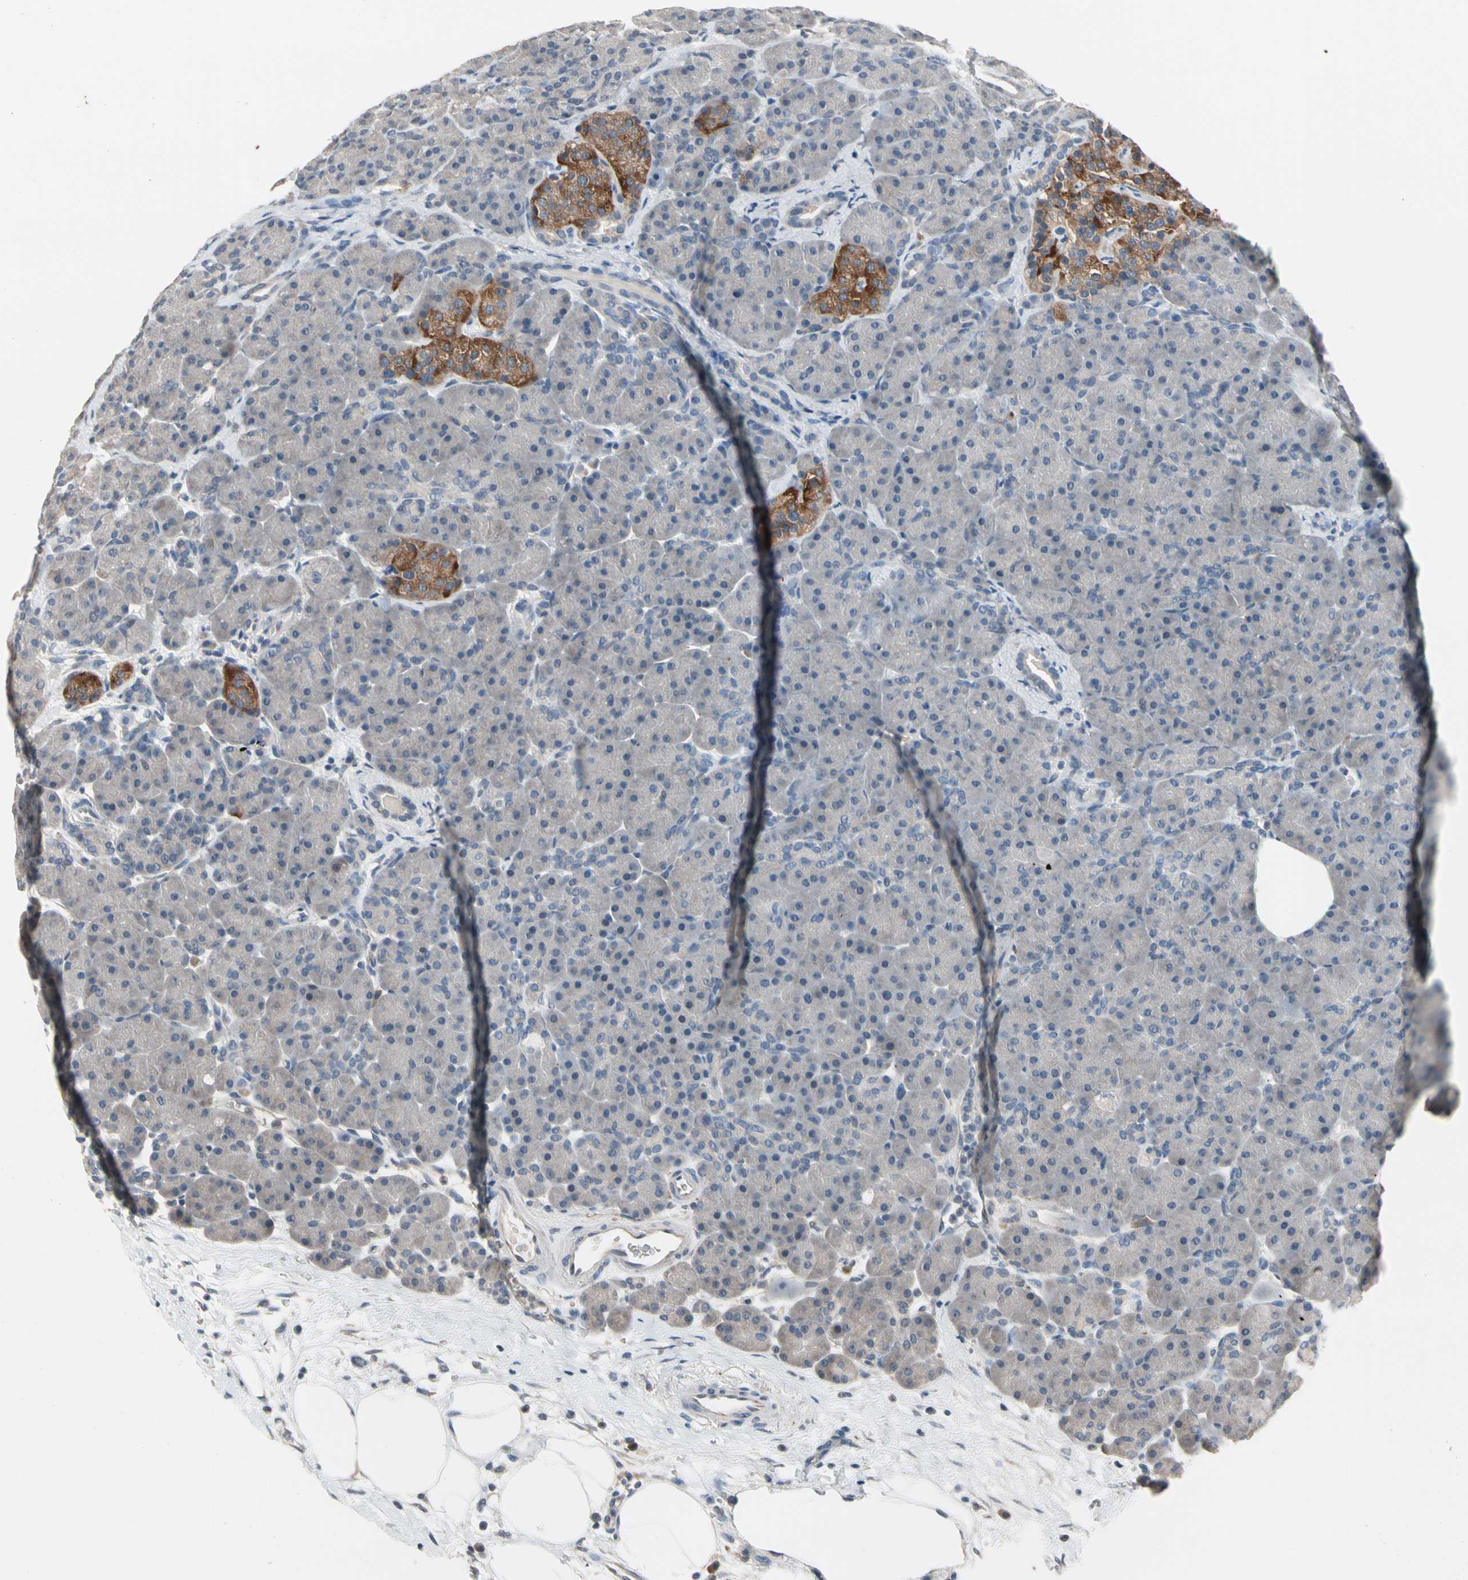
{"staining": {"intensity": "negative", "quantity": "none", "location": "none"}, "tissue": "pancreas", "cell_type": "Exocrine glandular cells", "image_type": "normal", "snomed": [{"axis": "morphology", "description": "Normal tissue, NOS"}, {"axis": "topography", "description": "Pancreas"}], "caption": "There is no significant positivity in exocrine glandular cells of pancreas. The staining was performed using DAB (3,3'-diaminobenzidine) to visualize the protein expression in brown, while the nuclei were stained in blue with hematoxylin (Magnification: 20x).", "gene": "SV2A", "patient": {"sex": "male", "age": 66}}